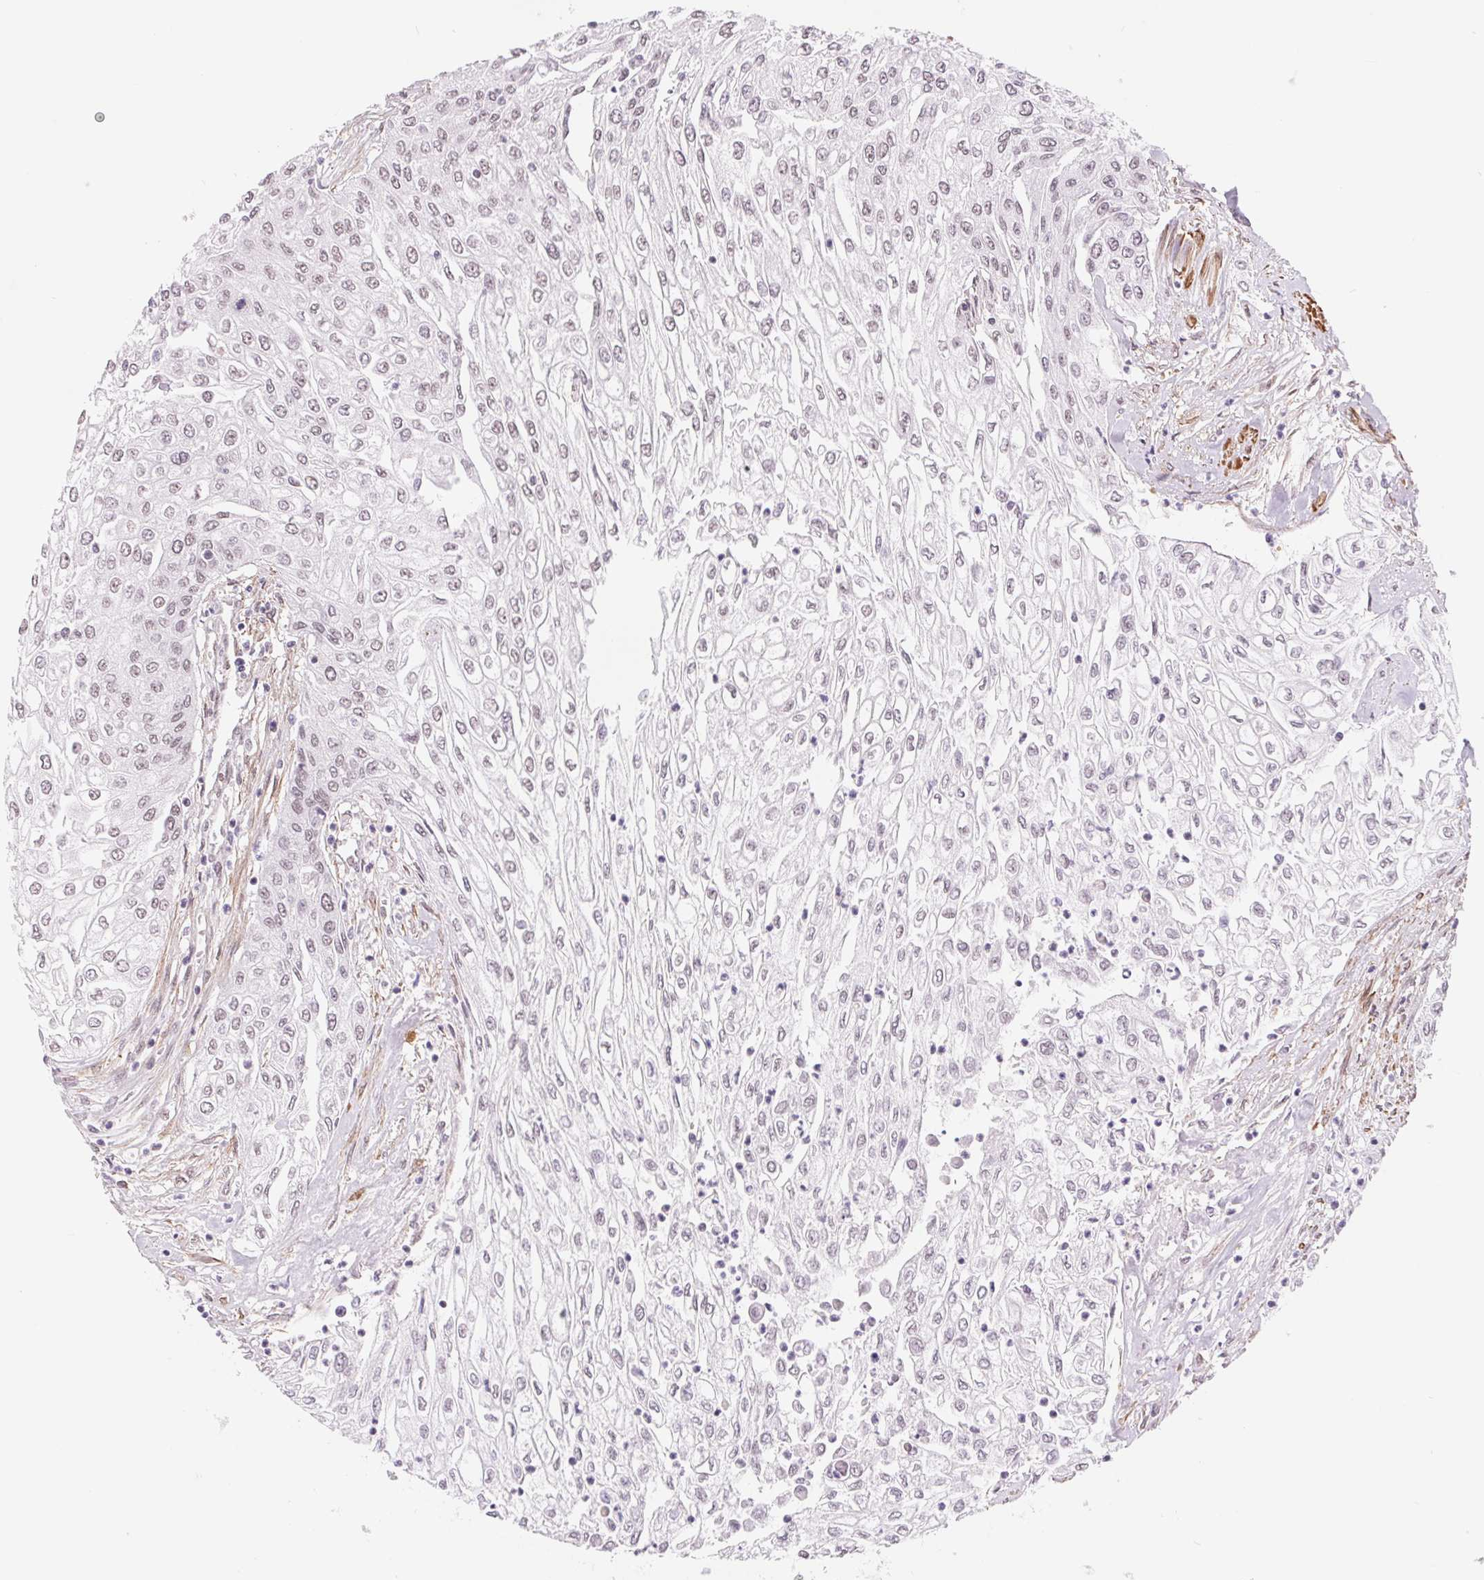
{"staining": {"intensity": "negative", "quantity": "none", "location": "none"}, "tissue": "urothelial cancer", "cell_type": "Tumor cells", "image_type": "cancer", "snomed": [{"axis": "morphology", "description": "Urothelial carcinoma, High grade"}, {"axis": "topography", "description": "Urinary bladder"}], "caption": "Protein analysis of urothelial cancer demonstrates no significant positivity in tumor cells. (Stains: DAB immunohistochemistry (IHC) with hematoxylin counter stain, Microscopy: brightfield microscopy at high magnification).", "gene": "BCAT1", "patient": {"sex": "male", "age": 62}}